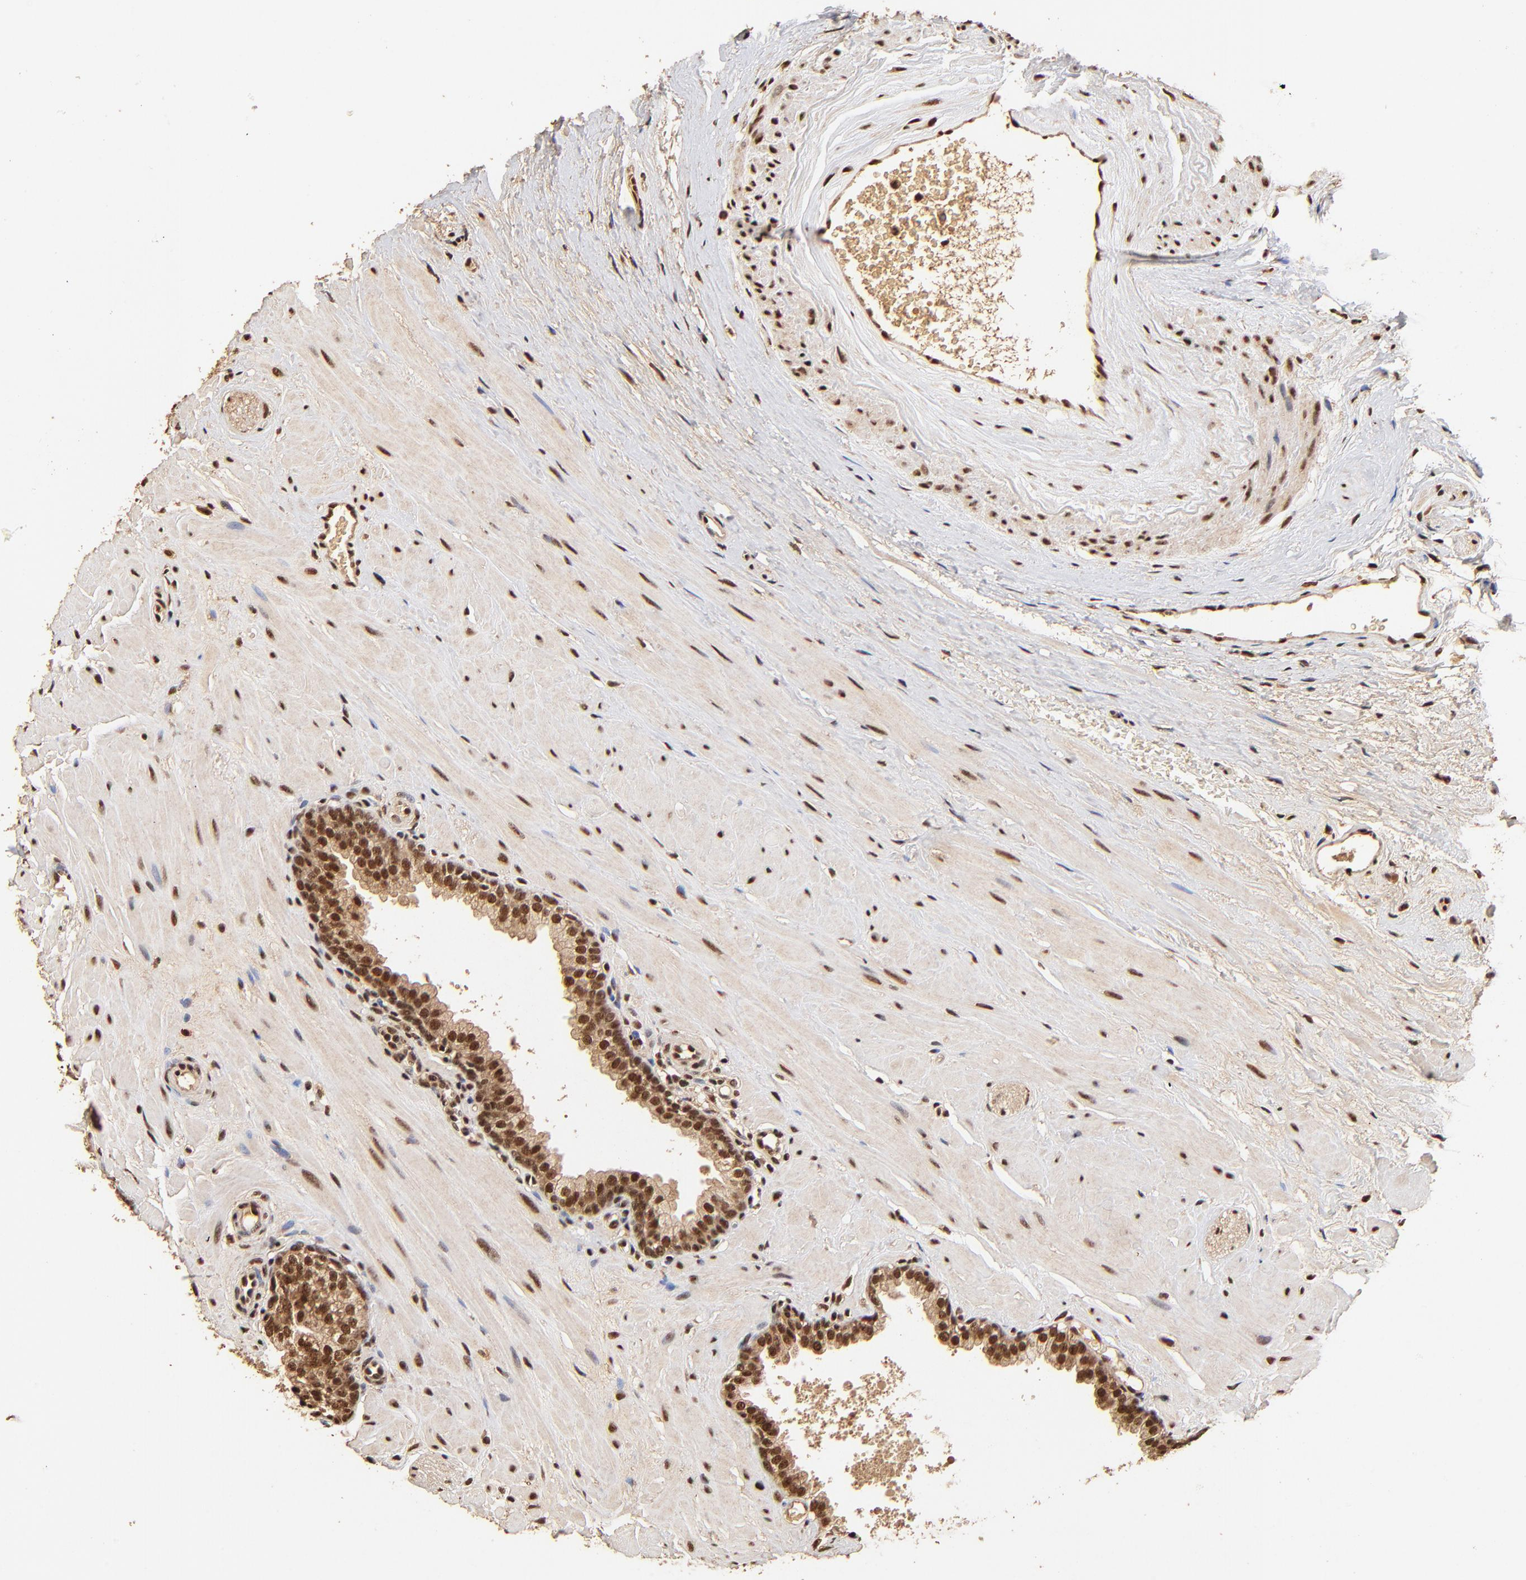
{"staining": {"intensity": "strong", "quantity": ">75%", "location": "nuclear"}, "tissue": "prostate", "cell_type": "Glandular cells", "image_type": "normal", "snomed": [{"axis": "morphology", "description": "Normal tissue, NOS"}, {"axis": "topography", "description": "Prostate"}], "caption": "Glandular cells display strong nuclear expression in approximately >75% of cells in unremarkable prostate.", "gene": "MED12", "patient": {"sex": "male", "age": 60}}